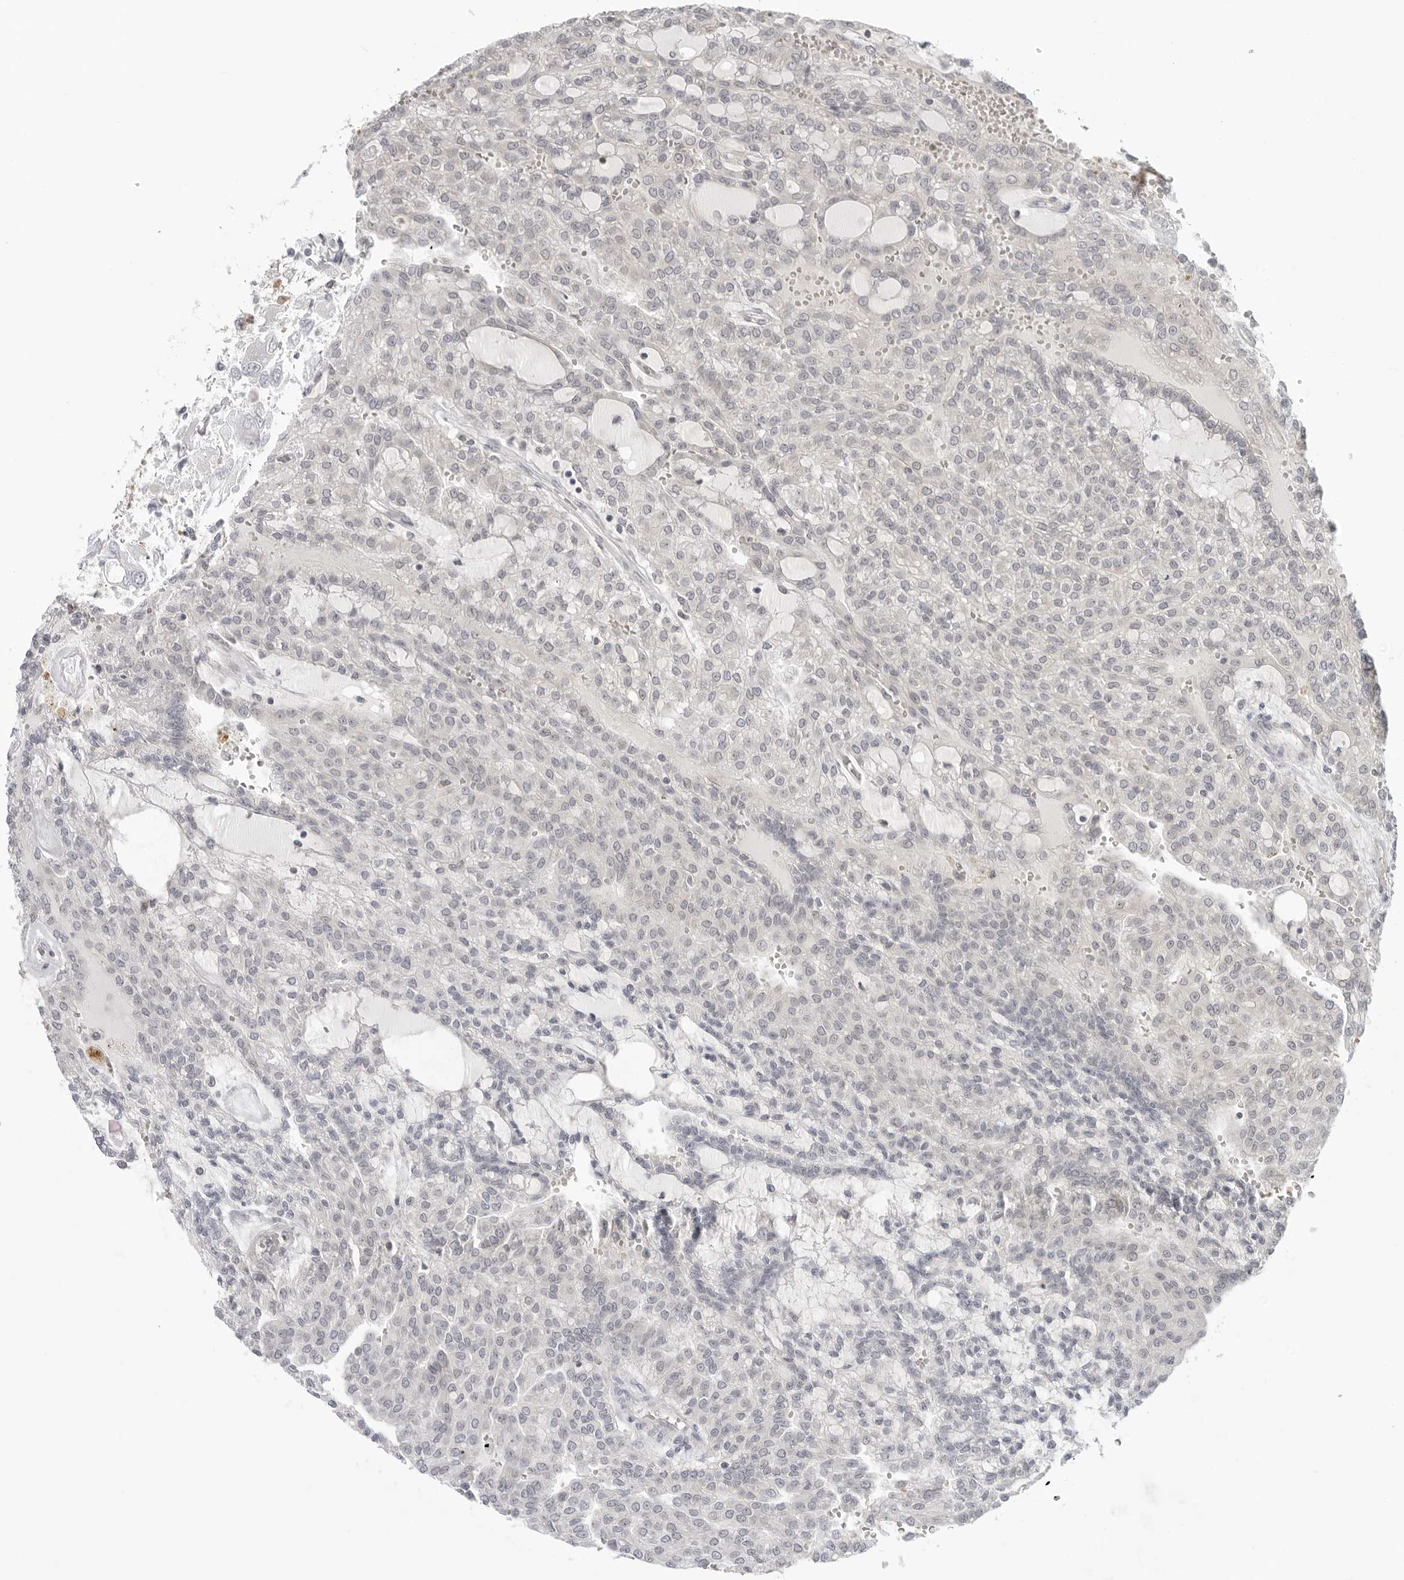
{"staining": {"intensity": "negative", "quantity": "none", "location": "none"}, "tissue": "renal cancer", "cell_type": "Tumor cells", "image_type": "cancer", "snomed": [{"axis": "morphology", "description": "Adenocarcinoma, NOS"}, {"axis": "topography", "description": "Kidney"}], "caption": "Tumor cells show no significant staining in adenocarcinoma (renal).", "gene": "SUGCT", "patient": {"sex": "male", "age": 63}}